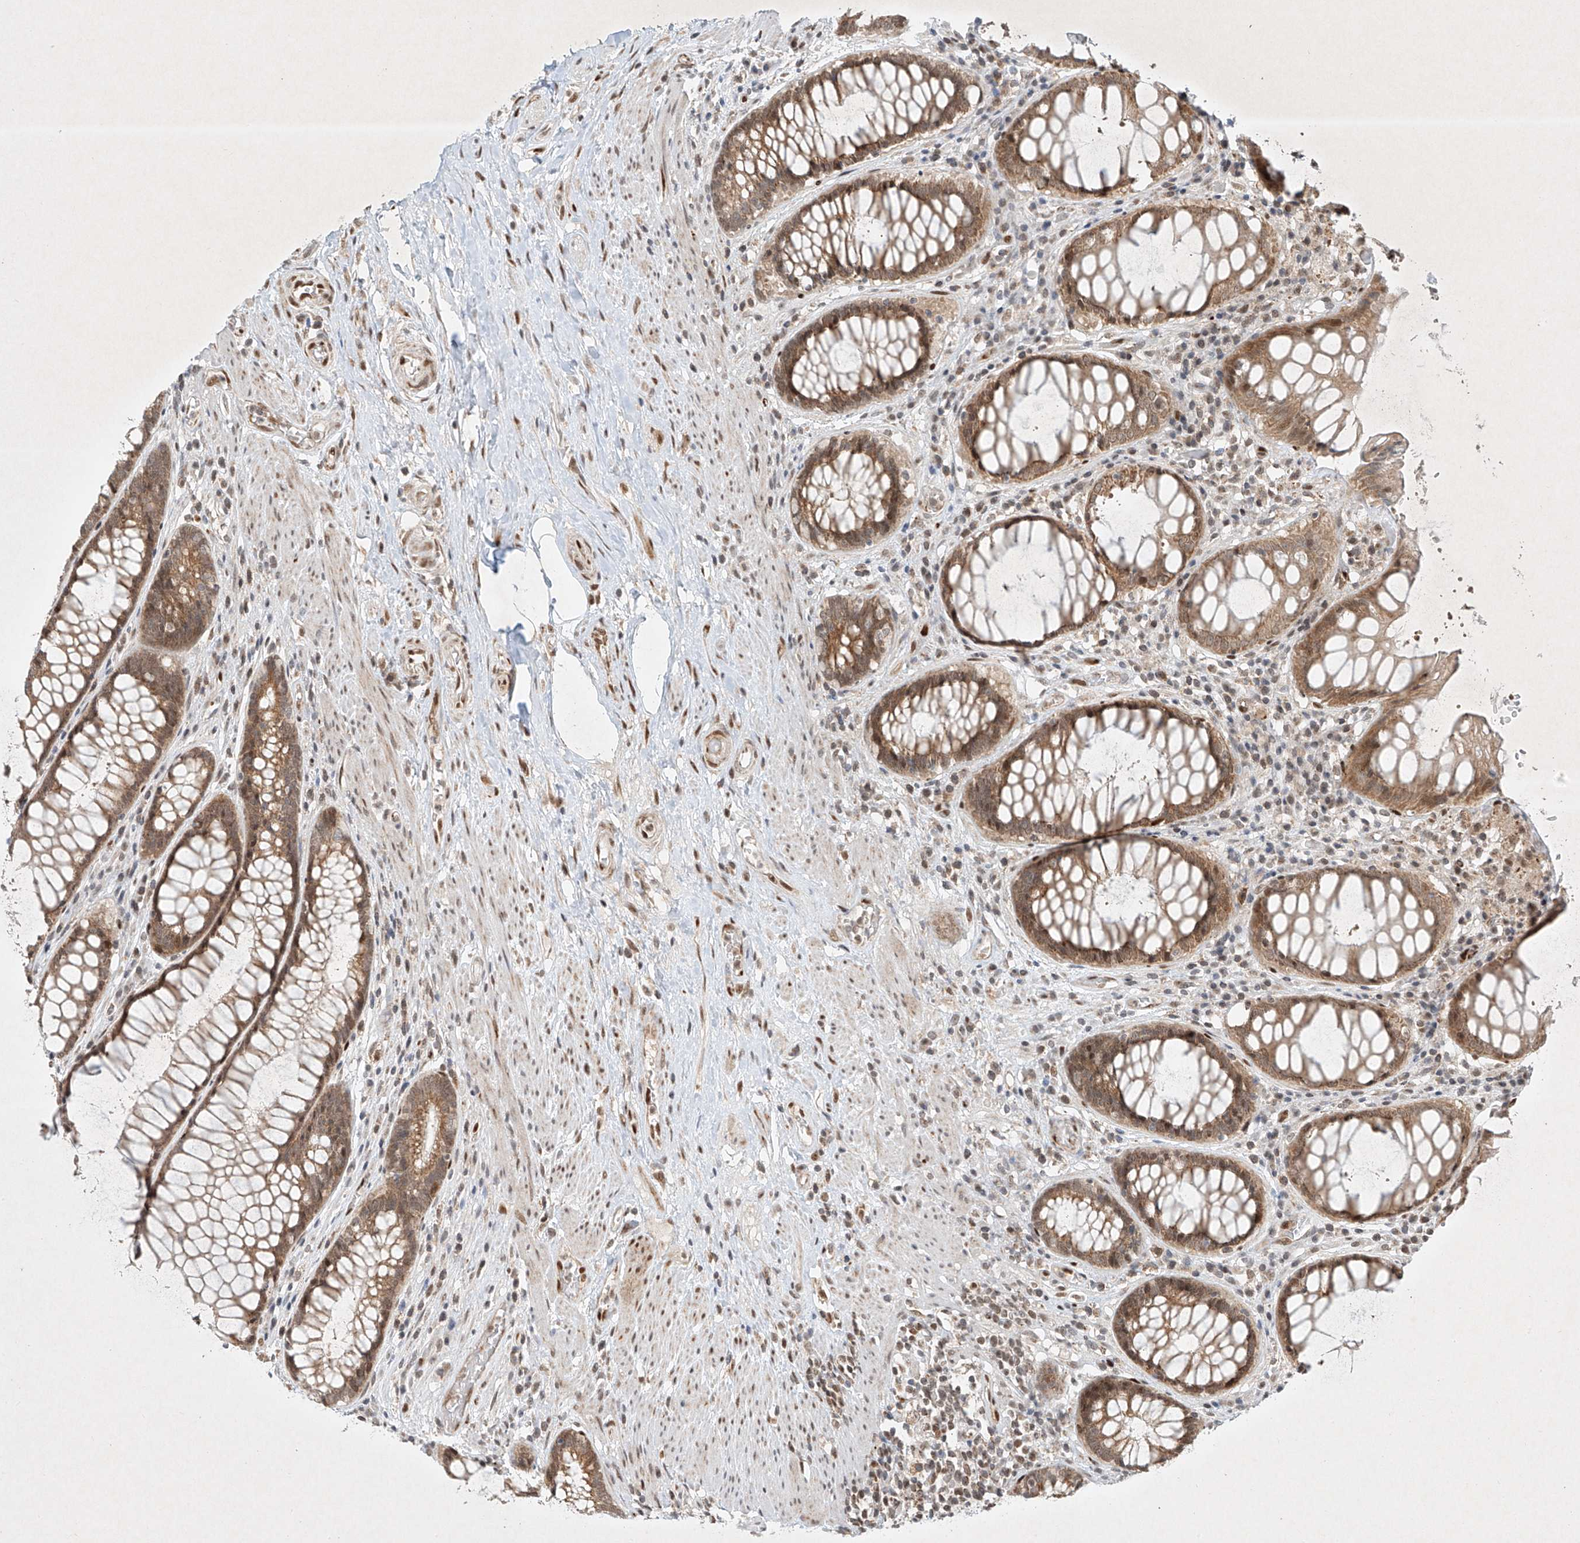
{"staining": {"intensity": "moderate", "quantity": ">75%", "location": "cytoplasmic/membranous,nuclear"}, "tissue": "rectum", "cell_type": "Glandular cells", "image_type": "normal", "snomed": [{"axis": "morphology", "description": "Normal tissue, NOS"}, {"axis": "topography", "description": "Rectum"}], "caption": "Glandular cells exhibit medium levels of moderate cytoplasmic/membranous,nuclear expression in about >75% of cells in unremarkable rectum.", "gene": "EPG5", "patient": {"sex": "male", "age": 64}}